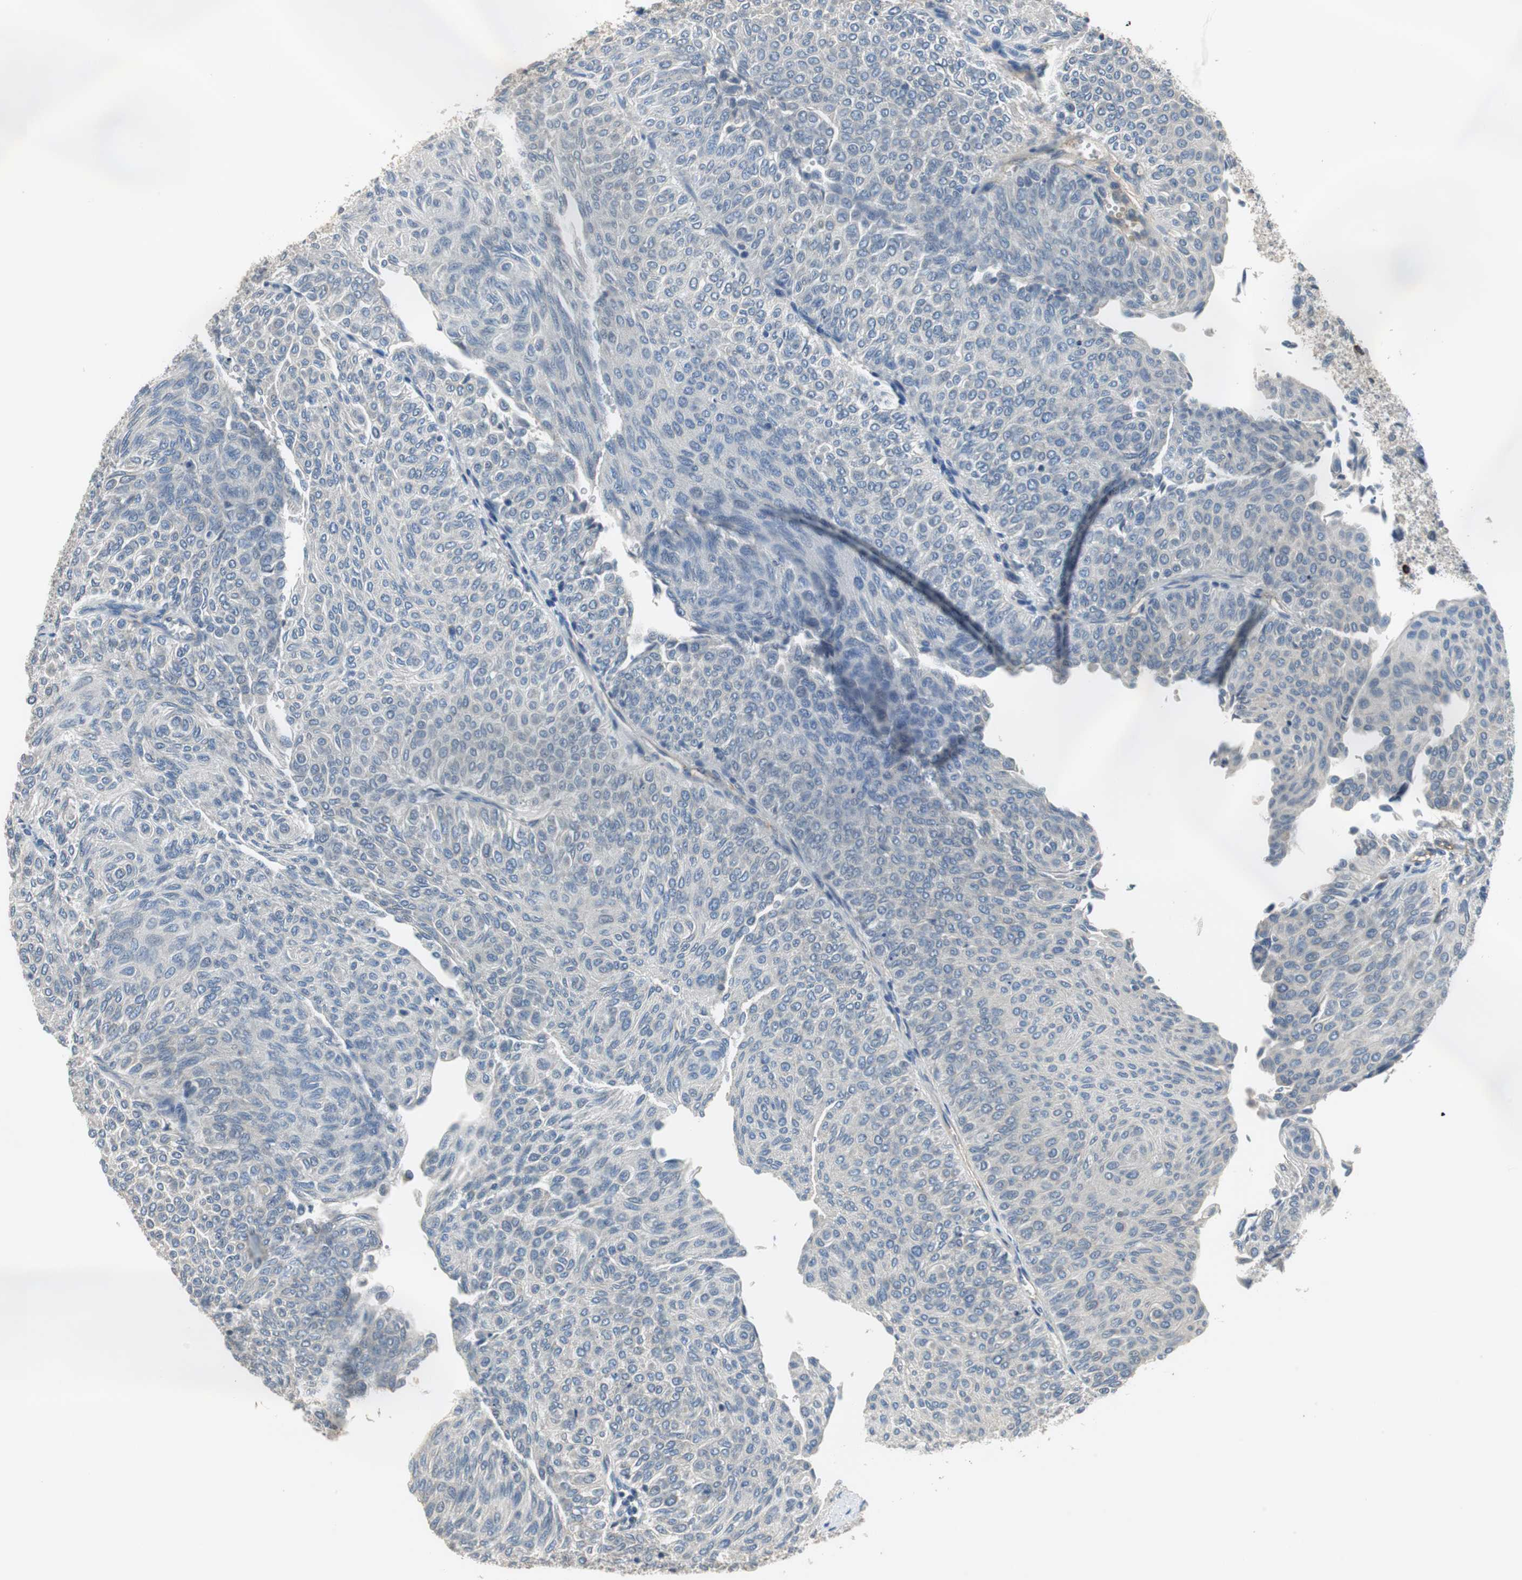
{"staining": {"intensity": "weak", "quantity": "<25%", "location": "cytoplasmic/membranous"}, "tissue": "urothelial cancer", "cell_type": "Tumor cells", "image_type": "cancer", "snomed": [{"axis": "morphology", "description": "Urothelial carcinoma, Low grade"}, {"axis": "topography", "description": "Urinary bladder"}], "caption": "Human low-grade urothelial carcinoma stained for a protein using immunohistochemistry (IHC) shows no staining in tumor cells.", "gene": "MTIF2", "patient": {"sex": "male", "age": 78}}